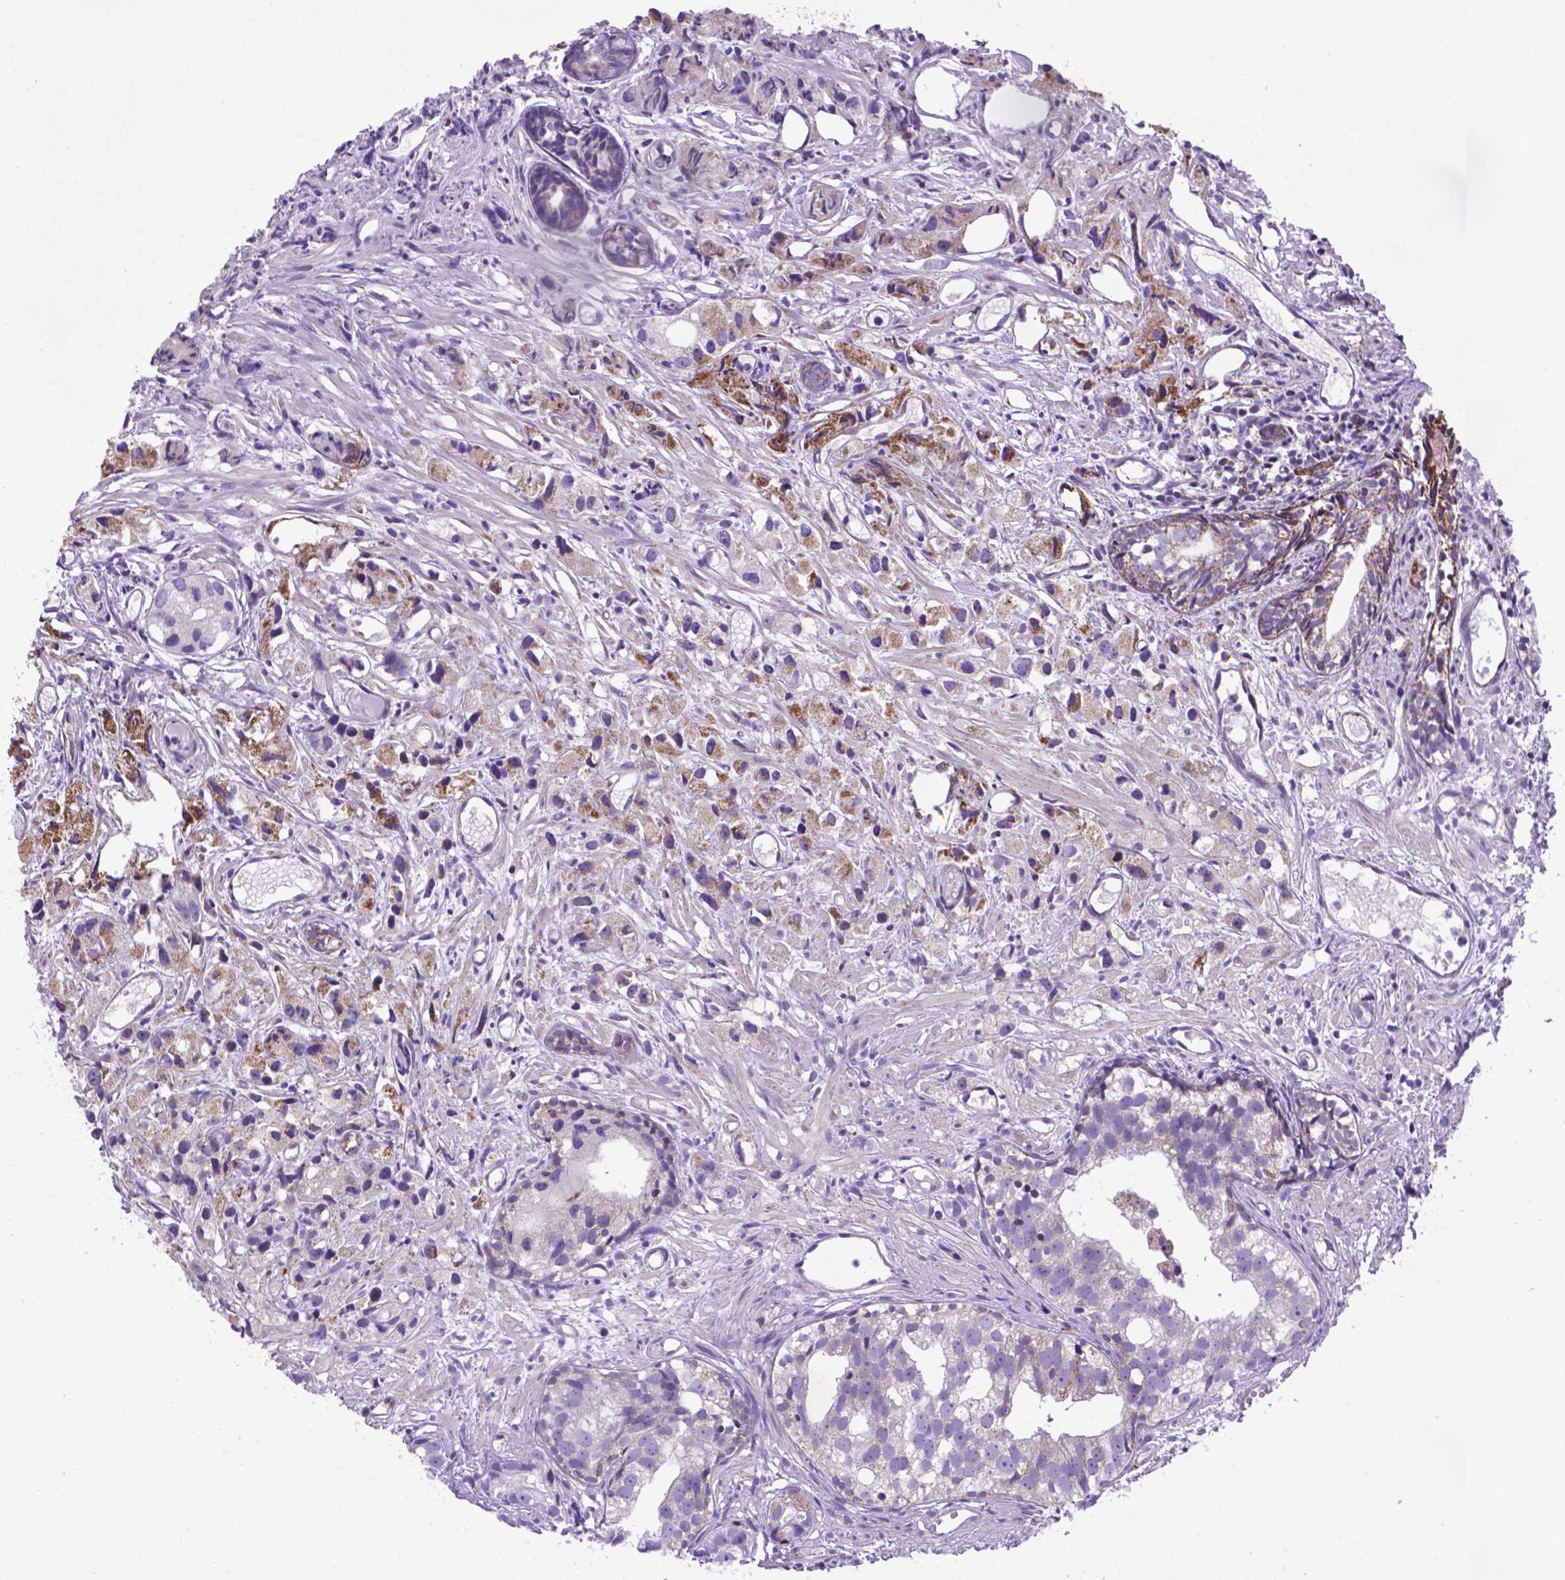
{"staining": {"intensity": "weak", "quantity": ">75%", "location": "cytoplasmic/membranous"}, "tissue": "prostate cancer", "cell_type": "Tumor cells", "image_type": "cancer", "snomed": [{"axis": "morphology", "description": "Adenocarcinoma, High grade"}, {"axis": "topography", "description": "Prostate"}], "caption": "The histopathology image shows staining of prostate cancer, revealing weak cytoplasmic/membranous protein positivity (brown color) within tumor cells. The staining was performed using DAB (3,3'-diaminobenzidine) to visualize the protein expression in brown, while the nuclei were stained in blue with hematoxylin (Magnification: 20x).", "gene": "POU3F3", "patient": {"sex": "male", "age": 68}}